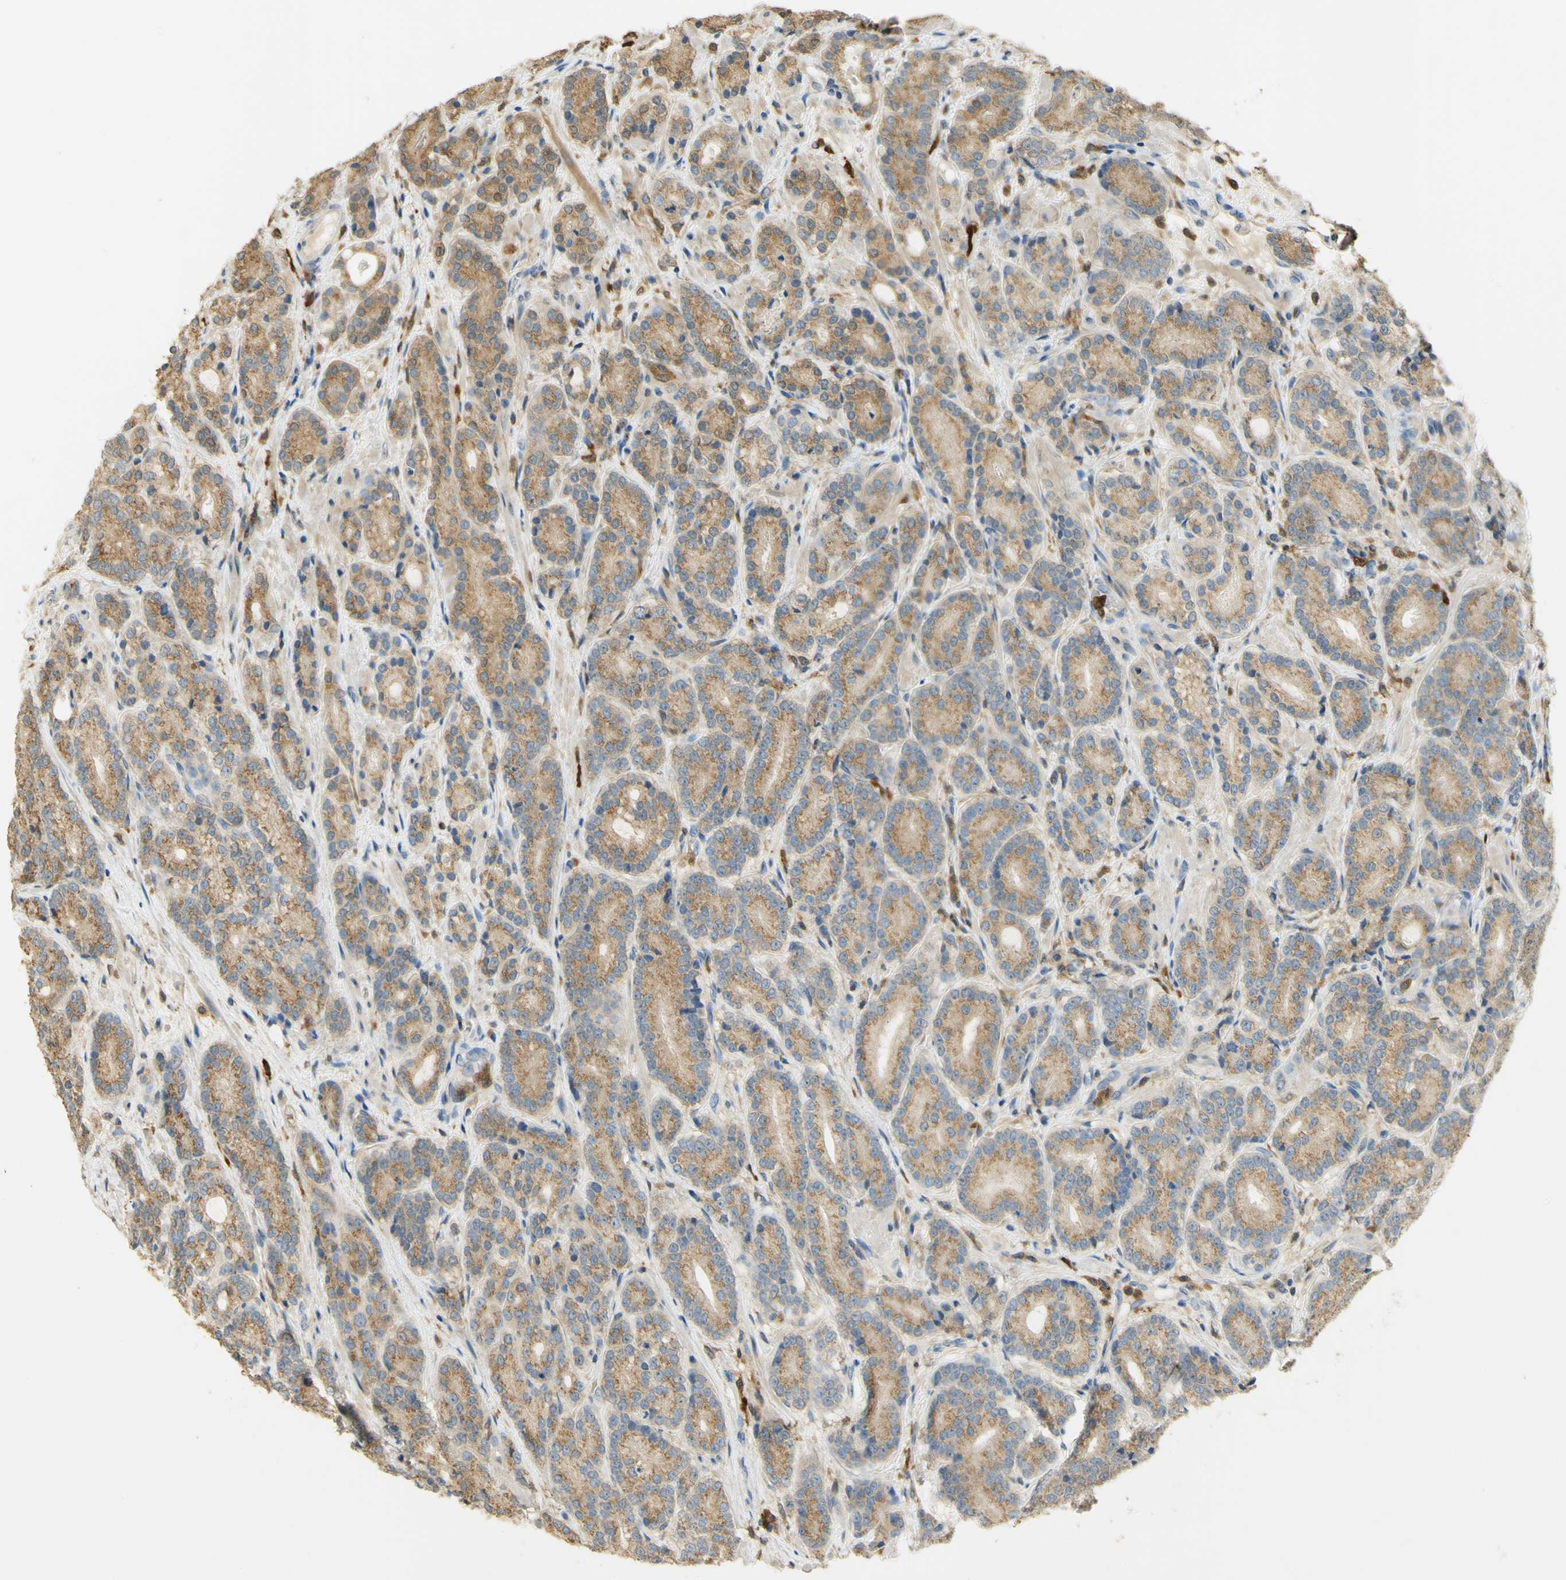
{"staining": {"intensity": "moderate", "quantity": ">75%", "location": "cytoplasmic/membranous"}, "tissue": "prostate cancer", "cell_type": "Tumor cells", "image_type": "cancer", "snomed": [{"axis": "morphology", "description": "Adenocarcinoma, High grade"}, {"axis": "topography", "description": "Prostate"}], "caption": "DAB (3,3'-diaminobenzidine) immunohistochemical staining of prostate cancer shows moderate cytoplasmic/membranous protein positivity in approximately >75% of tumor cells.", "gene": "PAK1", "patient": {"sex": "male", "age": 61}}